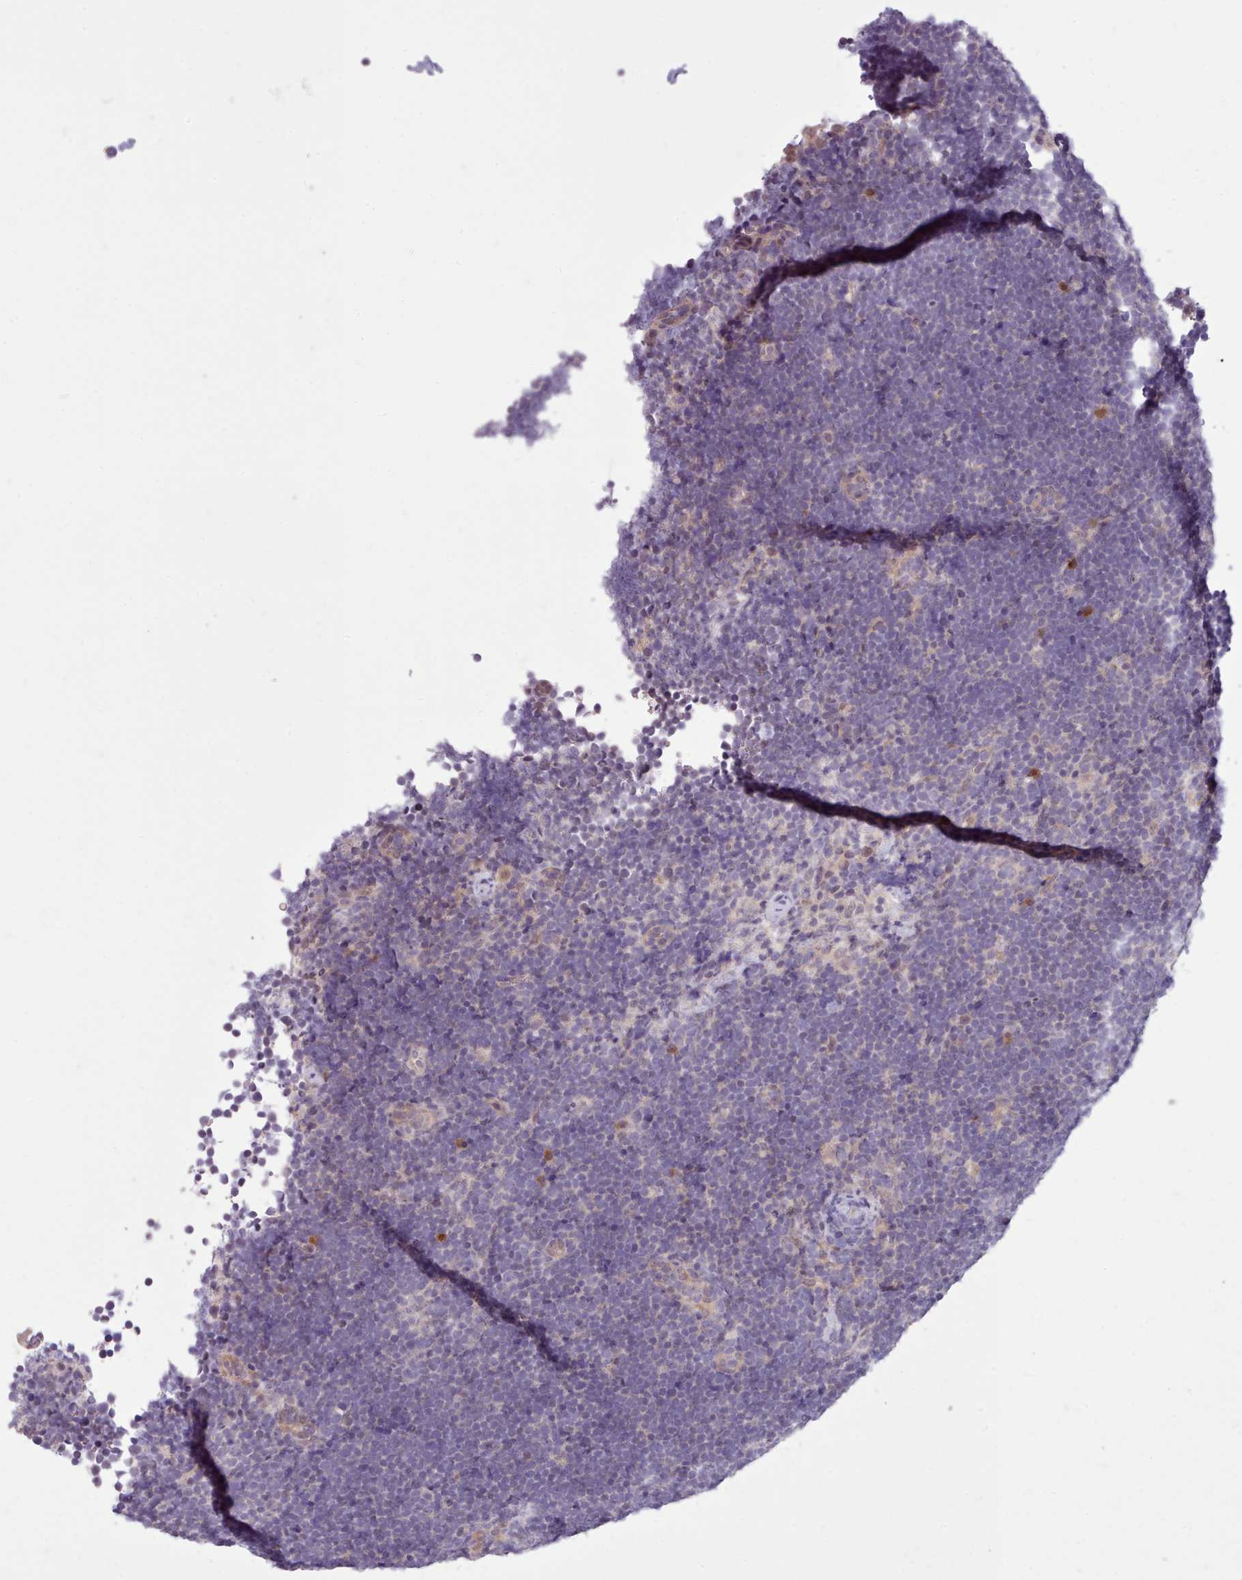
{"staining": {"intensity": "negative", "quantity": "none", "location": "none"}, "tissue": "lymphoma", "cell_type": "Tumor cells", "image_type": "cancer", "snomed": [{"axis": "morphology", "description": "Malignant lymphoma, non-Hodgkin's type, High grade"}, {"axis": "topography", "description": "Lymph node"}], "caption": "There is no significant expression in tumor cells of lymphoma. (DAB immunohistochemistry visualized using brightfield microscopy, high magnification).", "gene": "NMRK1", "patient": {"sex": "male", "age": 13}}